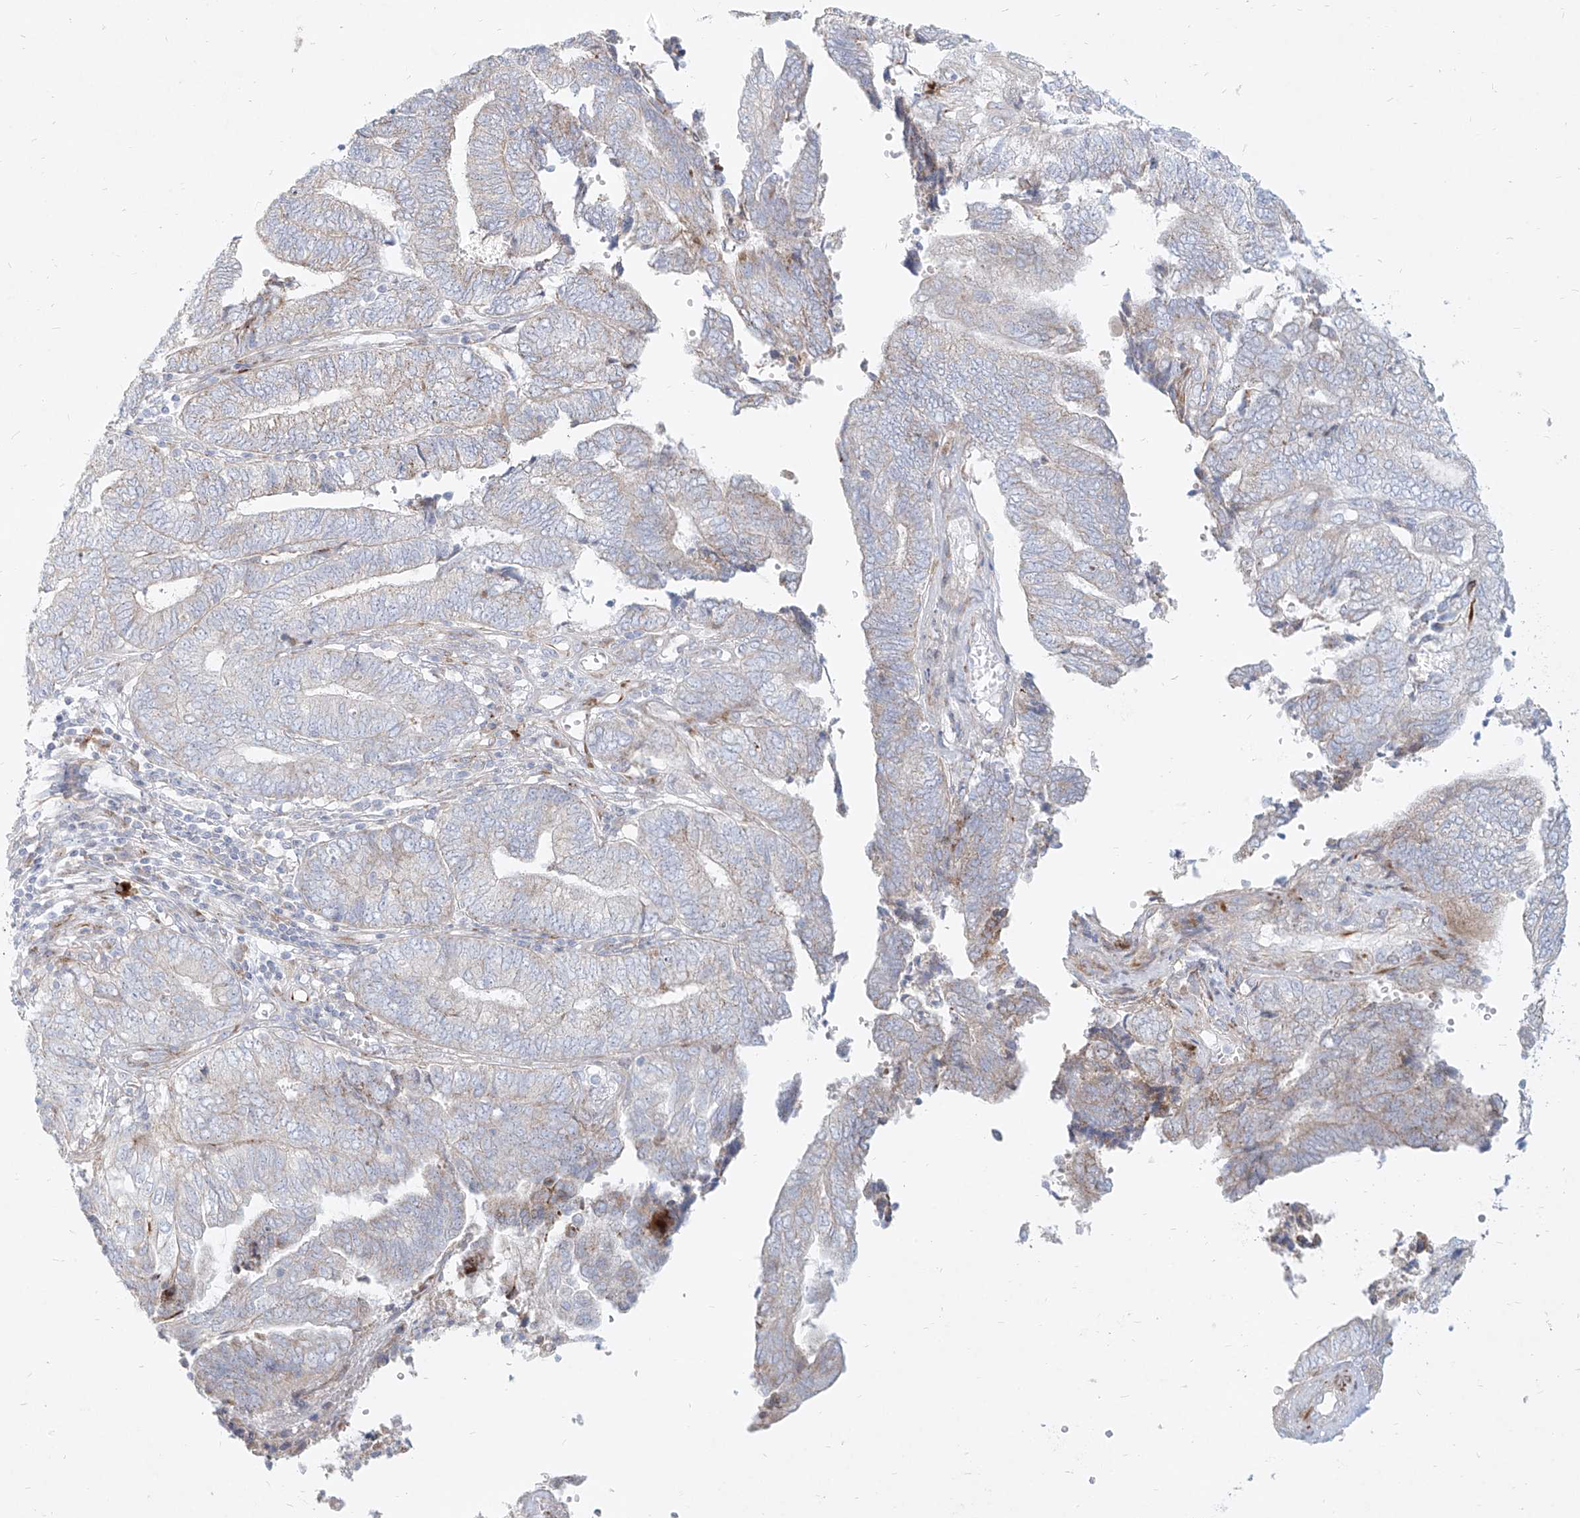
{"staining": {"intensity": "weak", "quantity": "<25%", "location": "cytoplasmic/membranous"}, "tissue": "endometrial cancer", "cell_type": "Tumor cells", "image_type": "cancer", "snomed": [{"axis": "morphology", "description": "Adenocarcinoma, NOS"}, {"axis": "topography", "description": "Uterus"}, {"axis": "topography", "description": "Endometrium"}], "caption": "A micrograph of human adenocarcinoma (endometrial) is negative for staining in tumor cells.", "gene": "MTX2", "patient": {"sex": "female", "age": 70}}